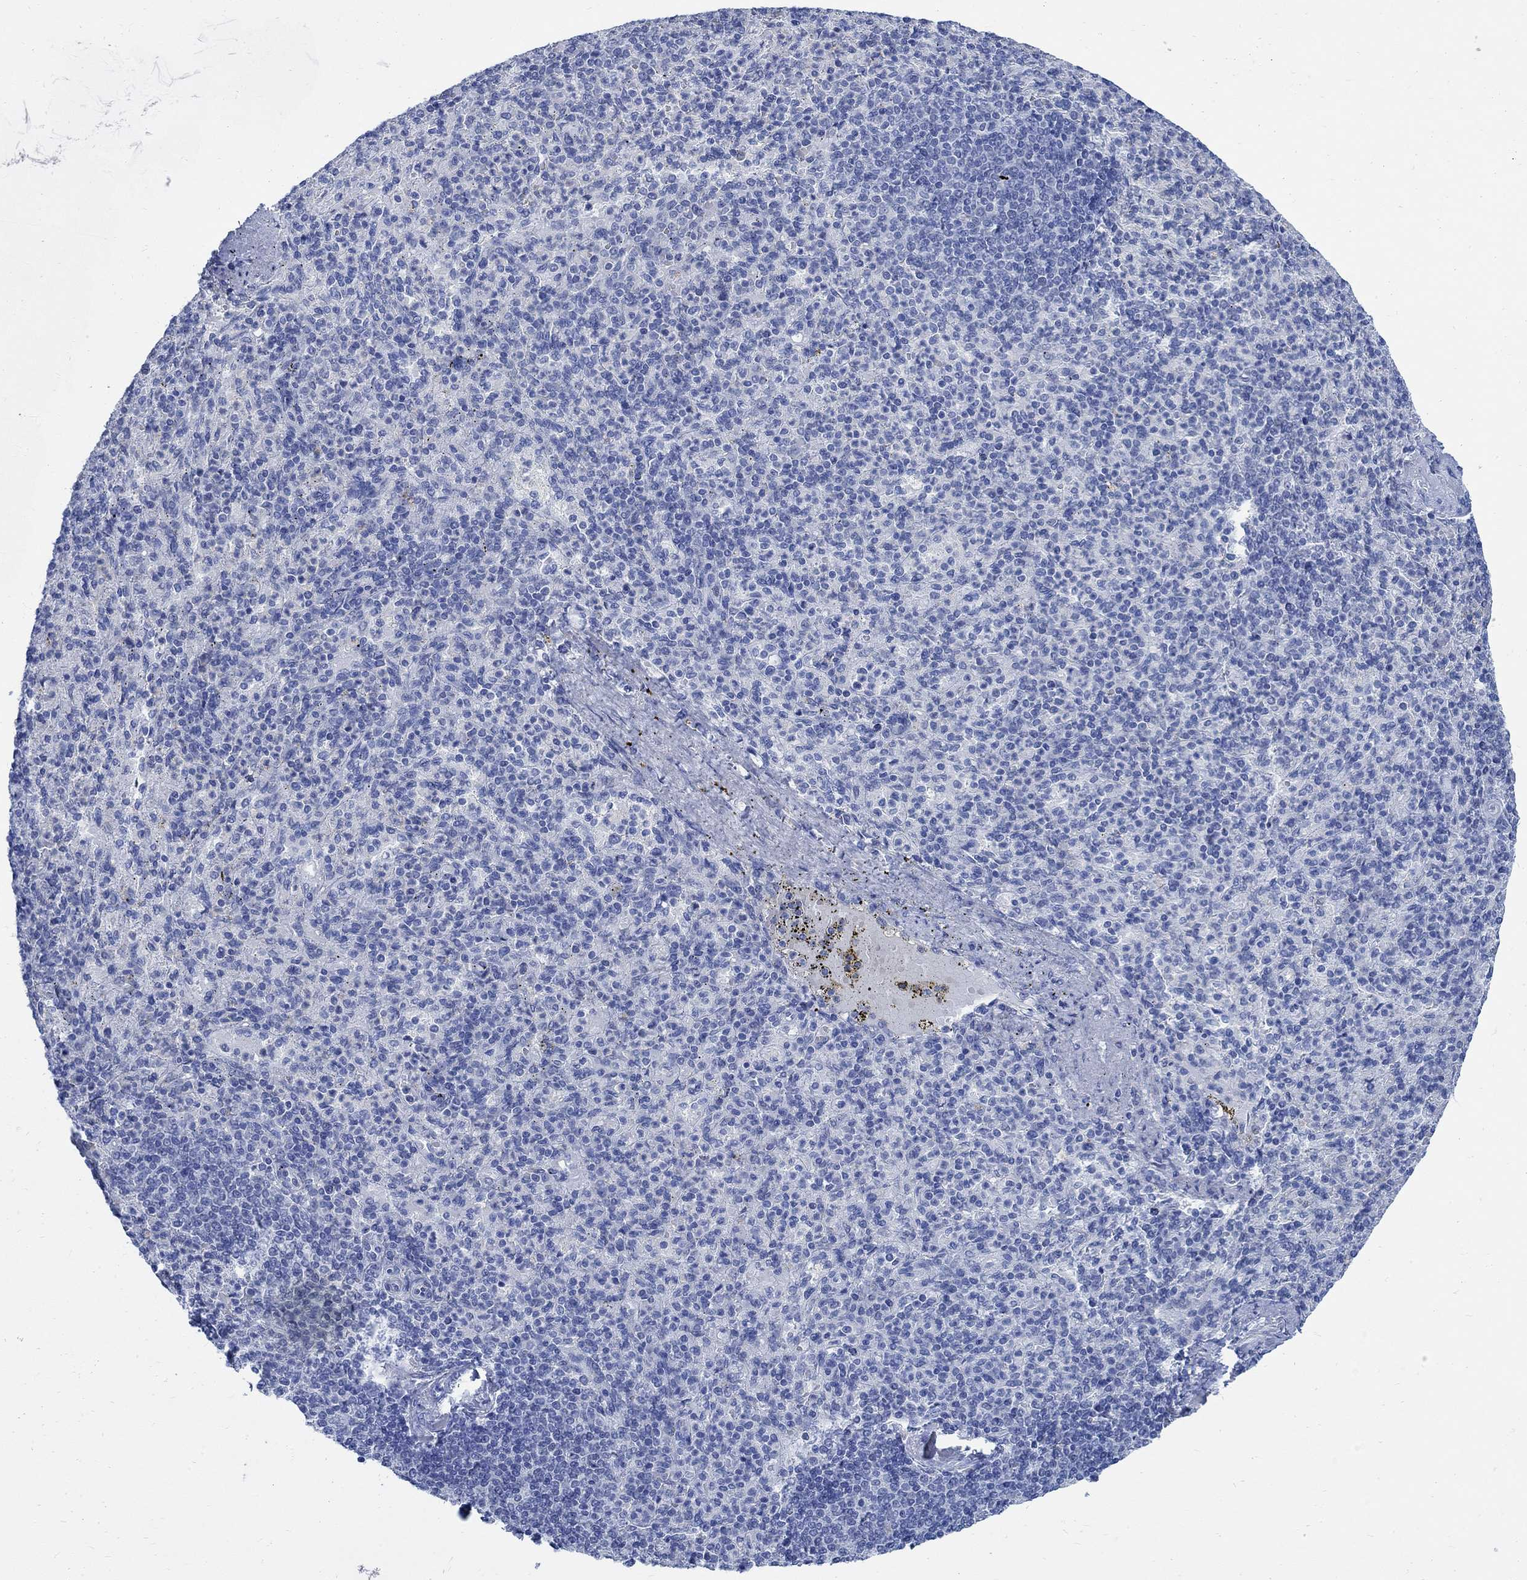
{"staining": {"intensity": "negative", "quantity": "none", "location": "none"}, "tissue": "spleen", "cell_type": "Cells in red pulp", "image_type": "normal", "snomed": [{"axis": "morphology", "description": "Normal tissue, NOS"}, {"axis": "topography", "description": "Spleen"}], "caption": "An immunohistochemistry micrograph of unremarkable spleen is shown. There is no staining in cells in red pulp of spleen. Nuclei are stained in blue.", "gene": "CAMK2N1", "patient": {"sex": "female", "age": 74}}